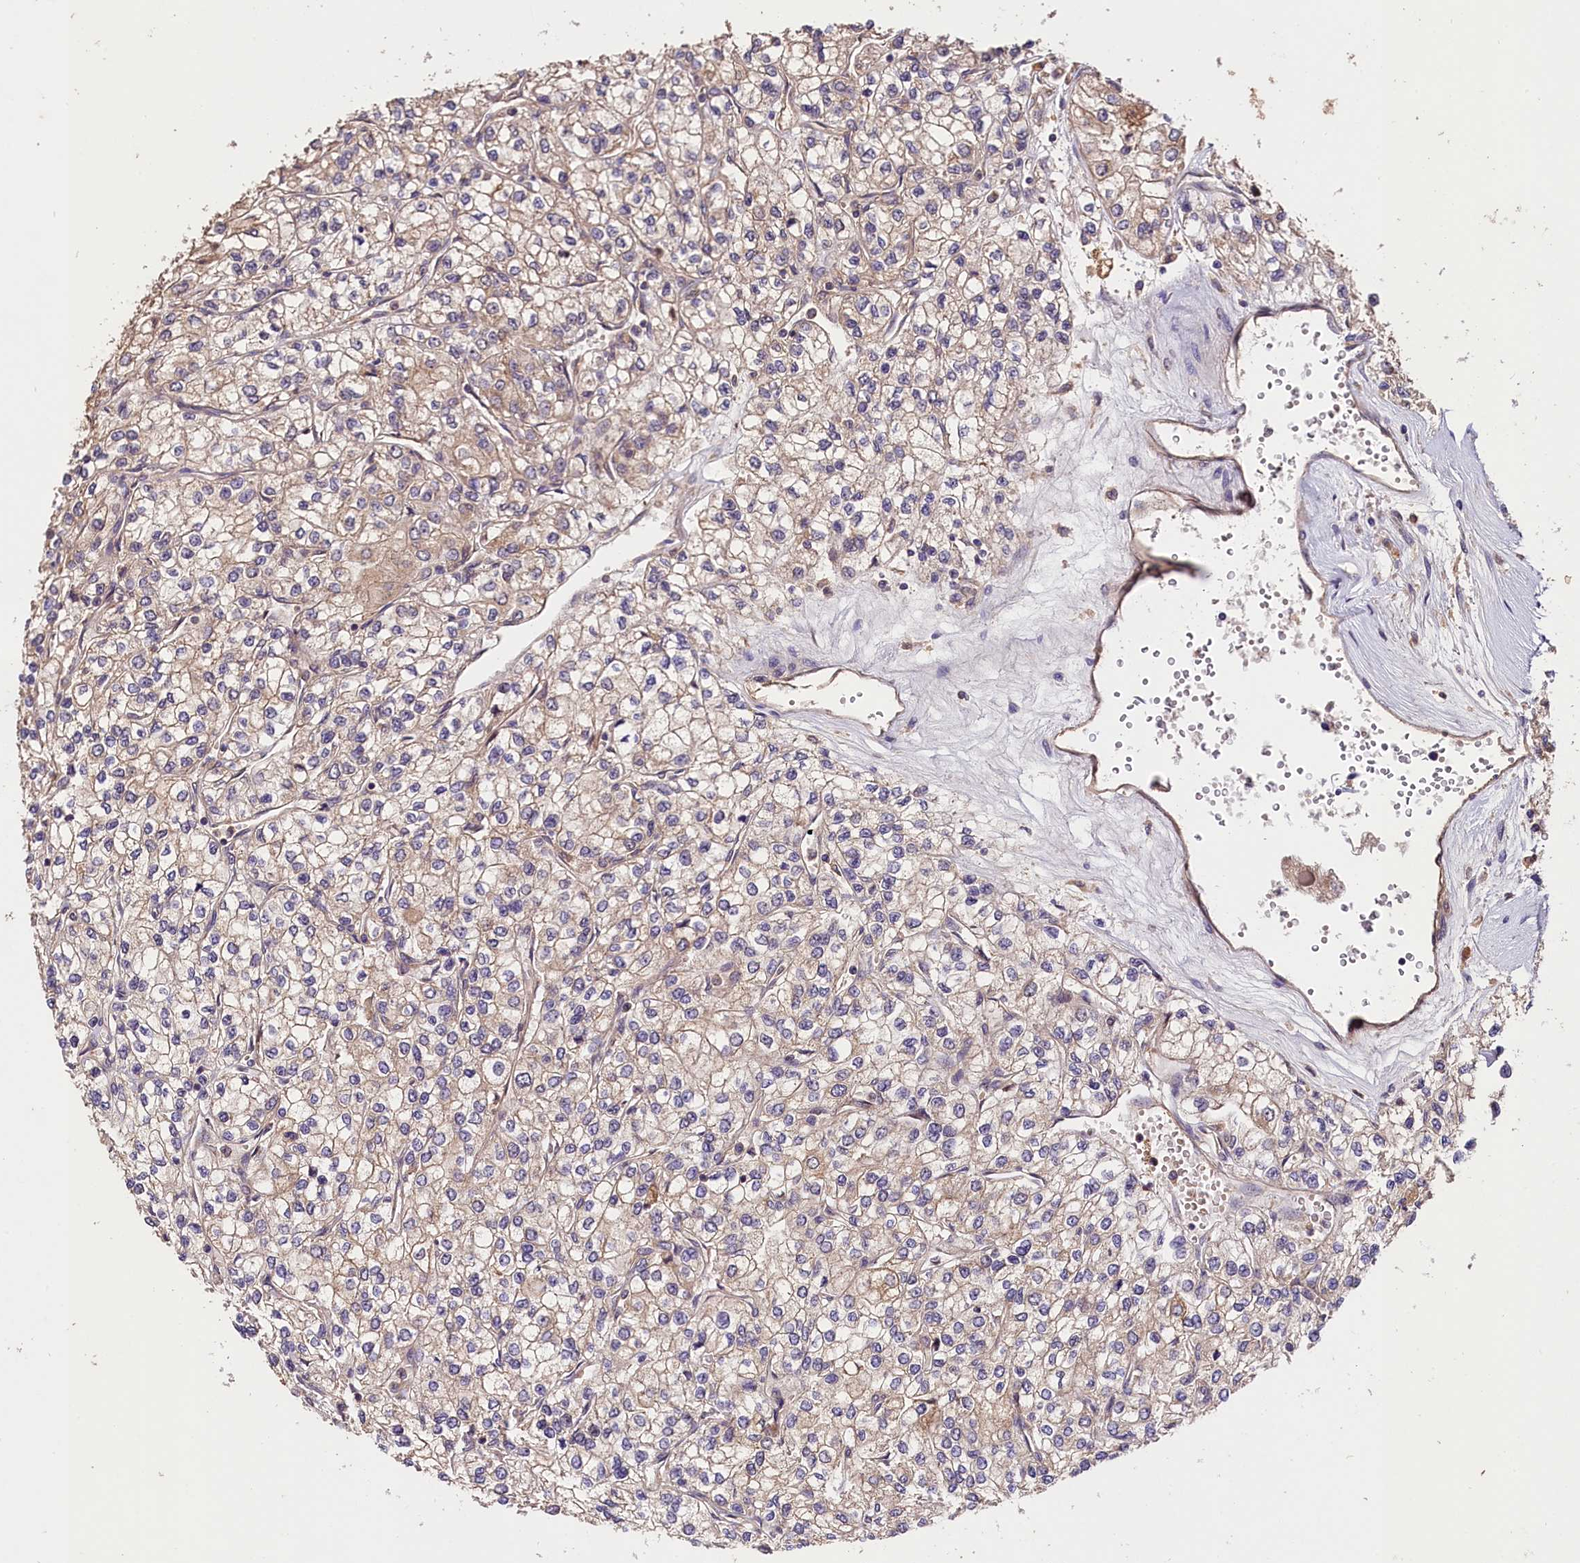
{"staining": {"intensity": "weak", "quantity": "<25%", "location": "cytoplasmic/membranous"}, "tissue": "renal cancer", "cell_type": "Tumor cells", "image_type": "cancer", "snomed": [{"axis": "morphology", "description": "Adenocarcinoma, NOS"}, {"axis": "topography", "description": "Kidney"}], "caption": "A photomicrograph of human adenocarcinoma (renal) is negative for staining in tumor cells. (DAB (3,3'-diaminobenzidine) immunohistochemistry with hematoxylin counter stain).", "gene": "CES3", "patient": {"sex": "male", "age": 80}}